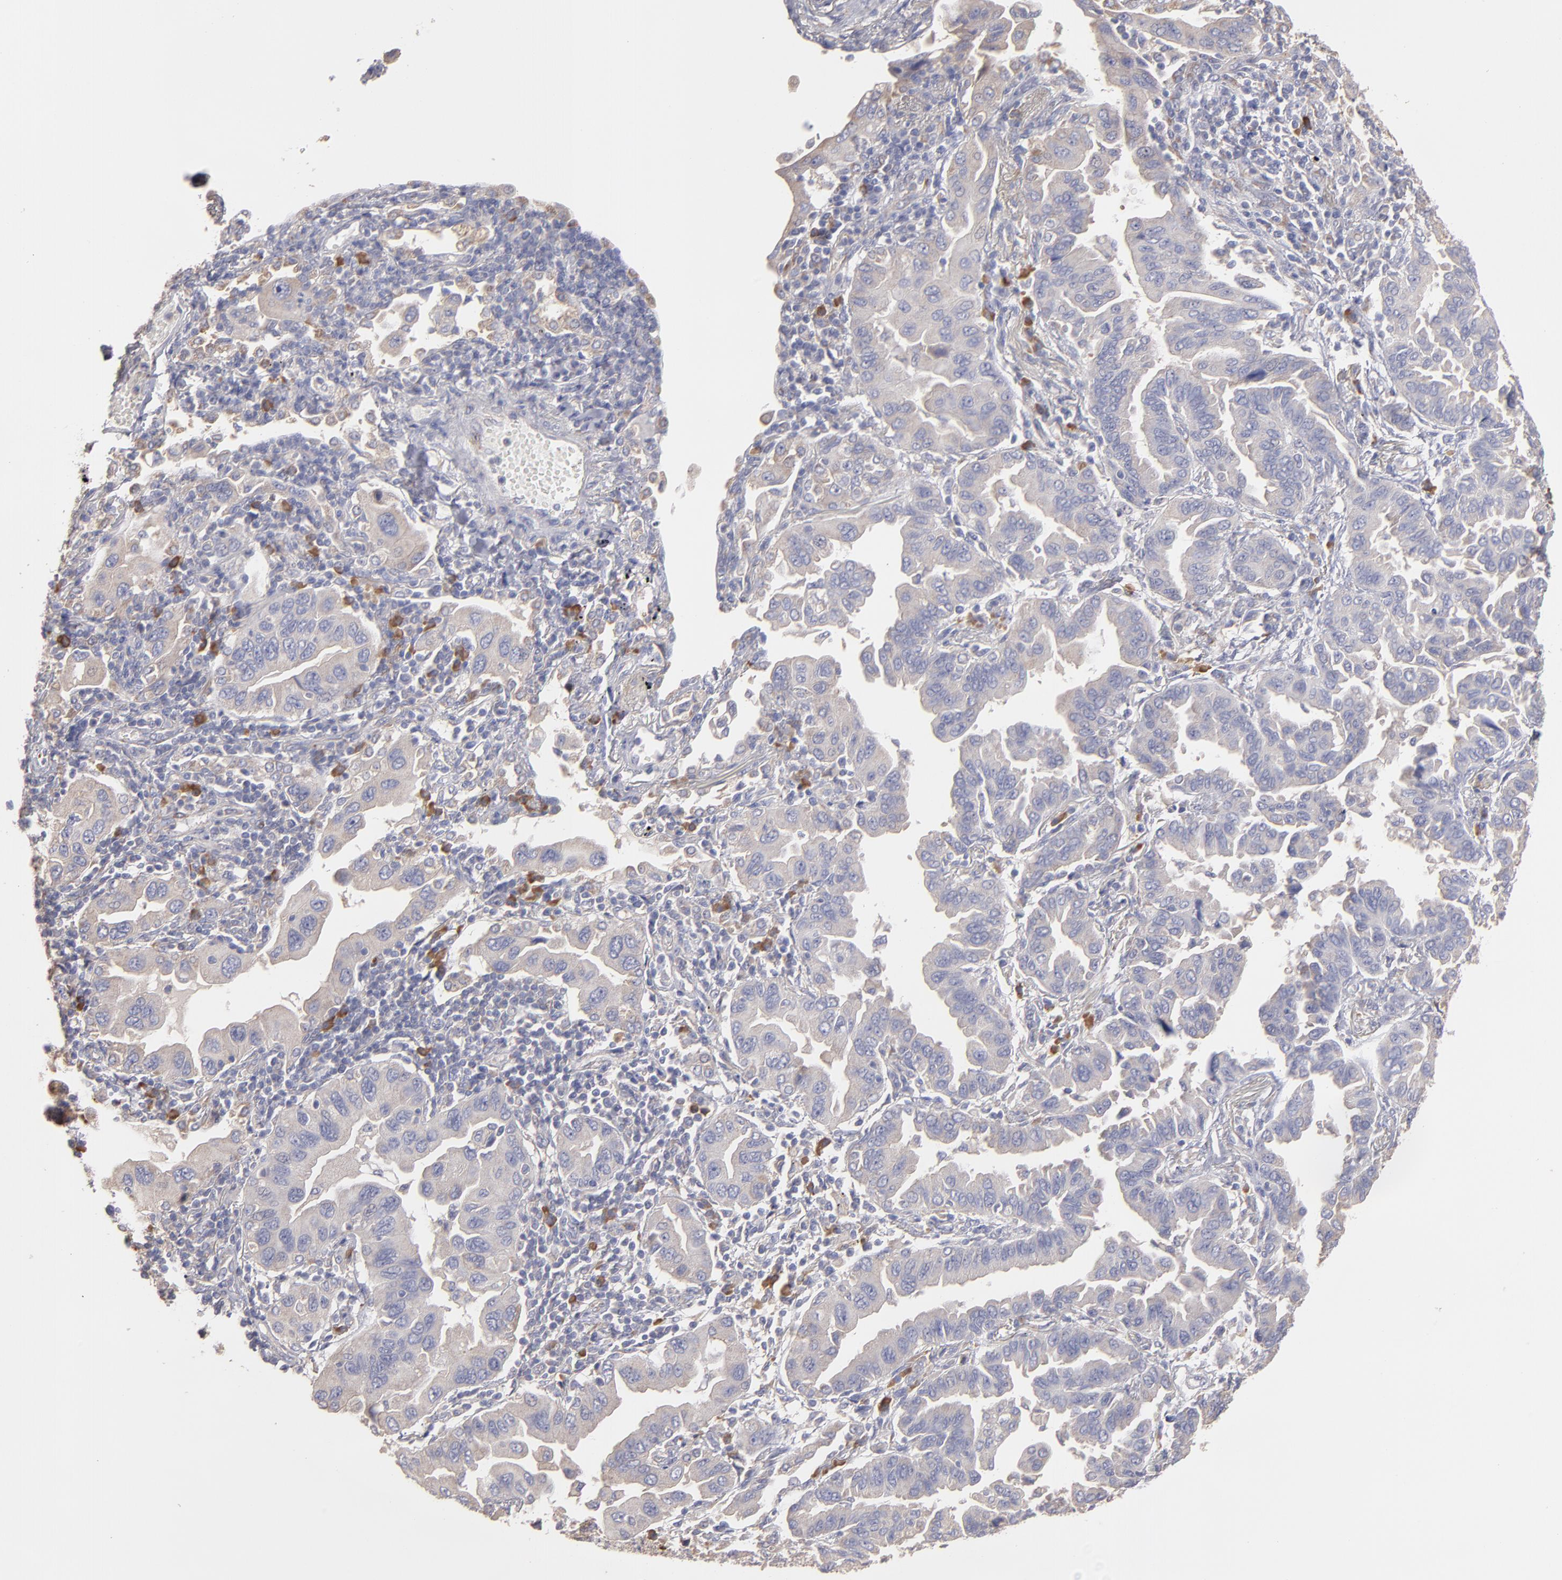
{"staining": {"intensity": "weak", "quantity": "25%-75%", "location": "cytoplasmic/membranous"}, "tissue": "lung cancer", "cell_type": "Tumor cells", "image_type": "cancer", "snomed": [{"axis": "morphology", "description": "Adenocarcinoma, NOS"}, {"axis": "topography", "description": "Lung"}], "caption": "Human adenocarcinoma (lung) stained with a protein marker reveals weak staining in tumor cells.", "gene": "ENTPD5", "patient": {"sex": "female", "age": 65}}